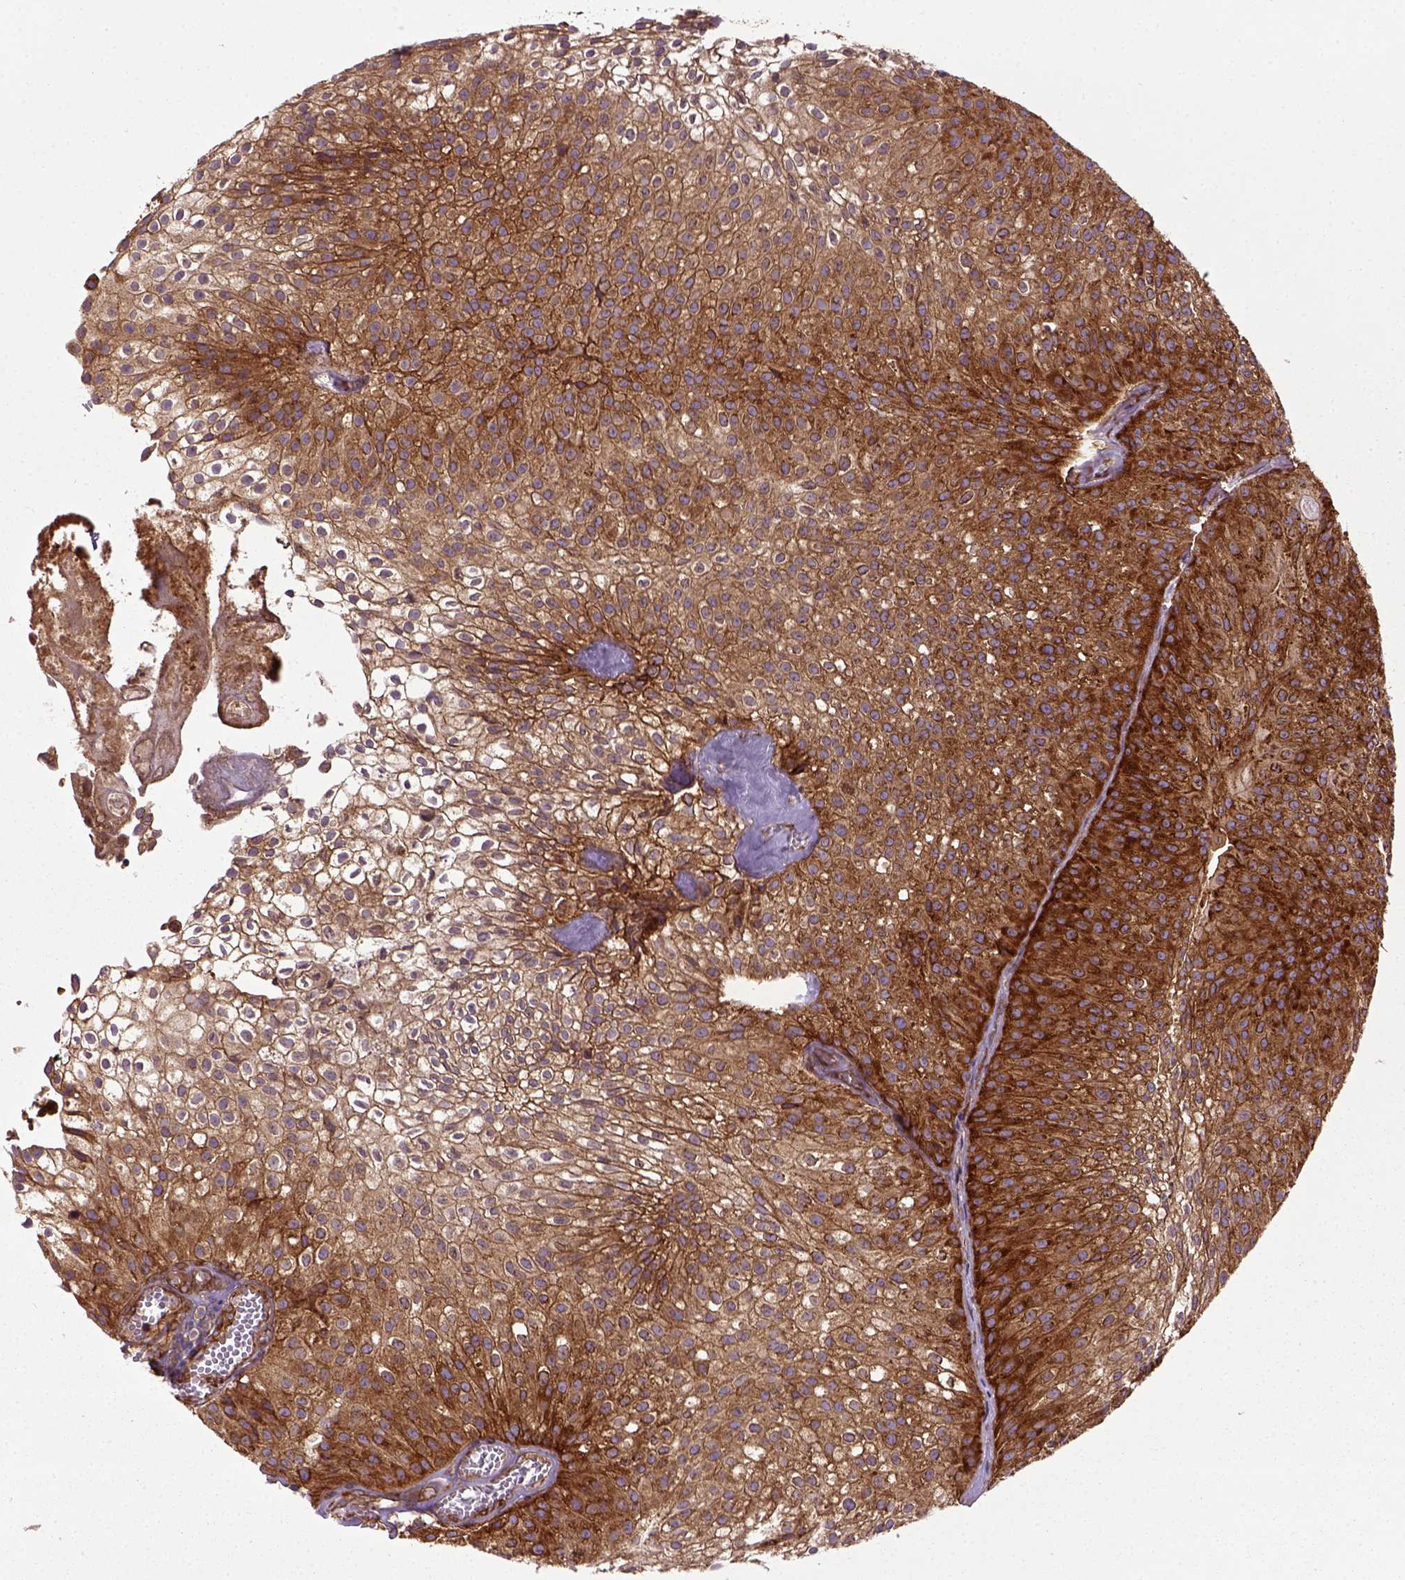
{"staining": {"intensity": "strong", "quantity": ">75%", "location": "cytoplasmic/membranous"}, "tissue": "urothelial cancer", "cell_type": "Tumor cells", "image_type": "cancer", "snomed": [{"axis": "morphology", "description": "Urothelial carcinoma, Low grade"}, {"axis": "topography", "description": "Urinary bladder"}], "caption": "Protein staining exhibits strong cytoplasmic/membranous positivity in approximately >75% of tumor cells in urothelial cancer.", "gene": "CAPRIN1", "patient": {"sex": "male", "age": 70}}